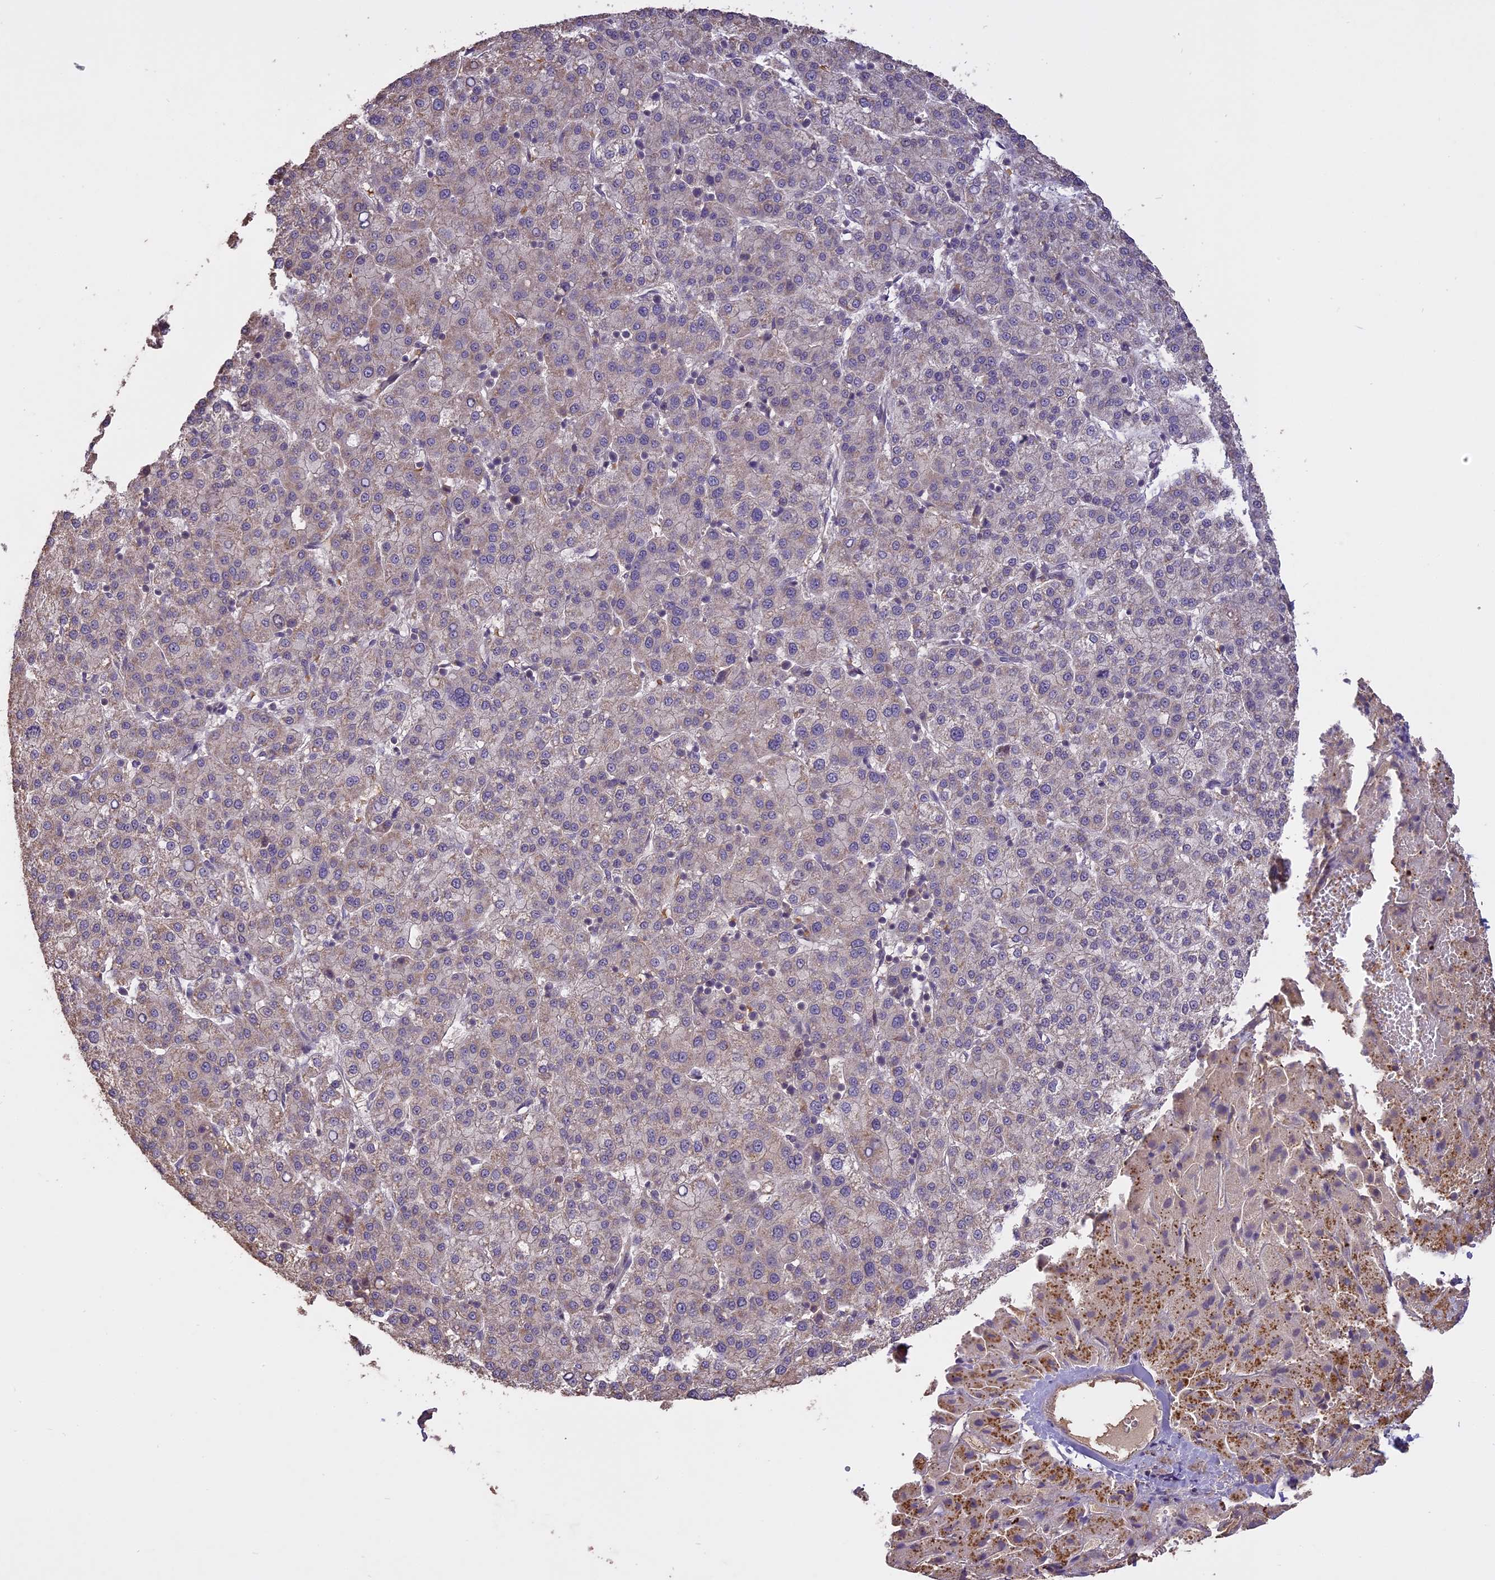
{"staining": {"intensity": "weak", "quantity": "<25%", "location": "cytoplasmic/membranous"}, "tissue": "liver cancer", "cell_type": "Tumor cells", "image_type": "cancer", "snomed": [{"axis": "morphology", "description": "Carcinoma, Hepatocellular, NOS"}, {"axis": "topography", "description": "Liver"}], "caption": "This is a micrograph of IHC staining of hepatocellular carcinoma (liver), which shows no positivity in tumor cells.", "gene": "TIGD7", "patient": {"sex": "female", "age": 58}}